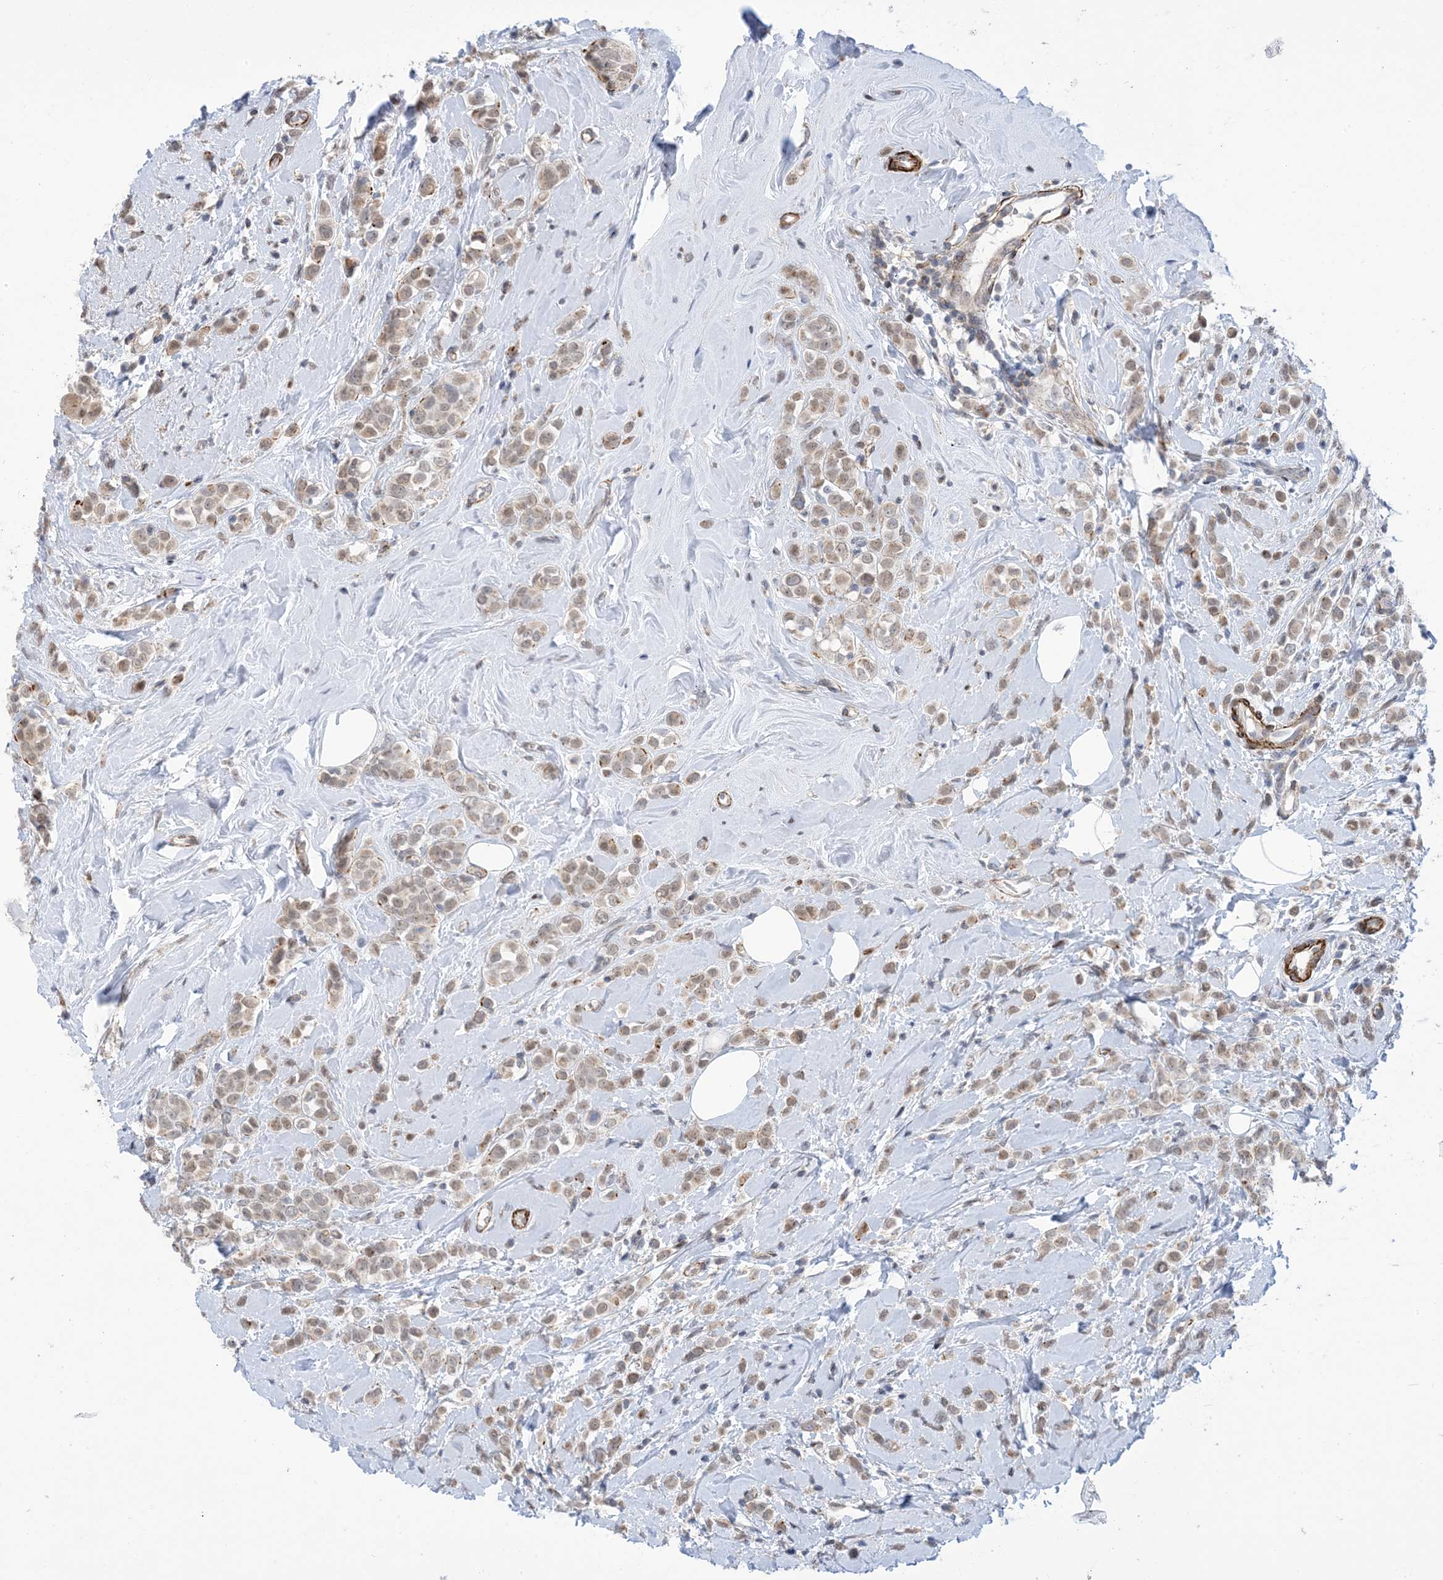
{"staining": {"intensity": "weak", "quantity": "25%-75%", "location": "nuclear"}, "tissue": "breast cancer", "cell_type": "Tumor cells", "image_type": "cancer", "snomed": [{"axis": "morphology", "description": "Lobular carcinoma"}, {"axis": "topography", "description": "Breast"}], "caption": "This image reveals breast cancer stained with immunohistochemistry (IHC) to label a protein in brown. The nuclear of tumor cells show weak positivity for the protein. Nuclei are counter-stained blue.", "gene": "ZNF8", "patient": {"sex": "female", "age": 47}}